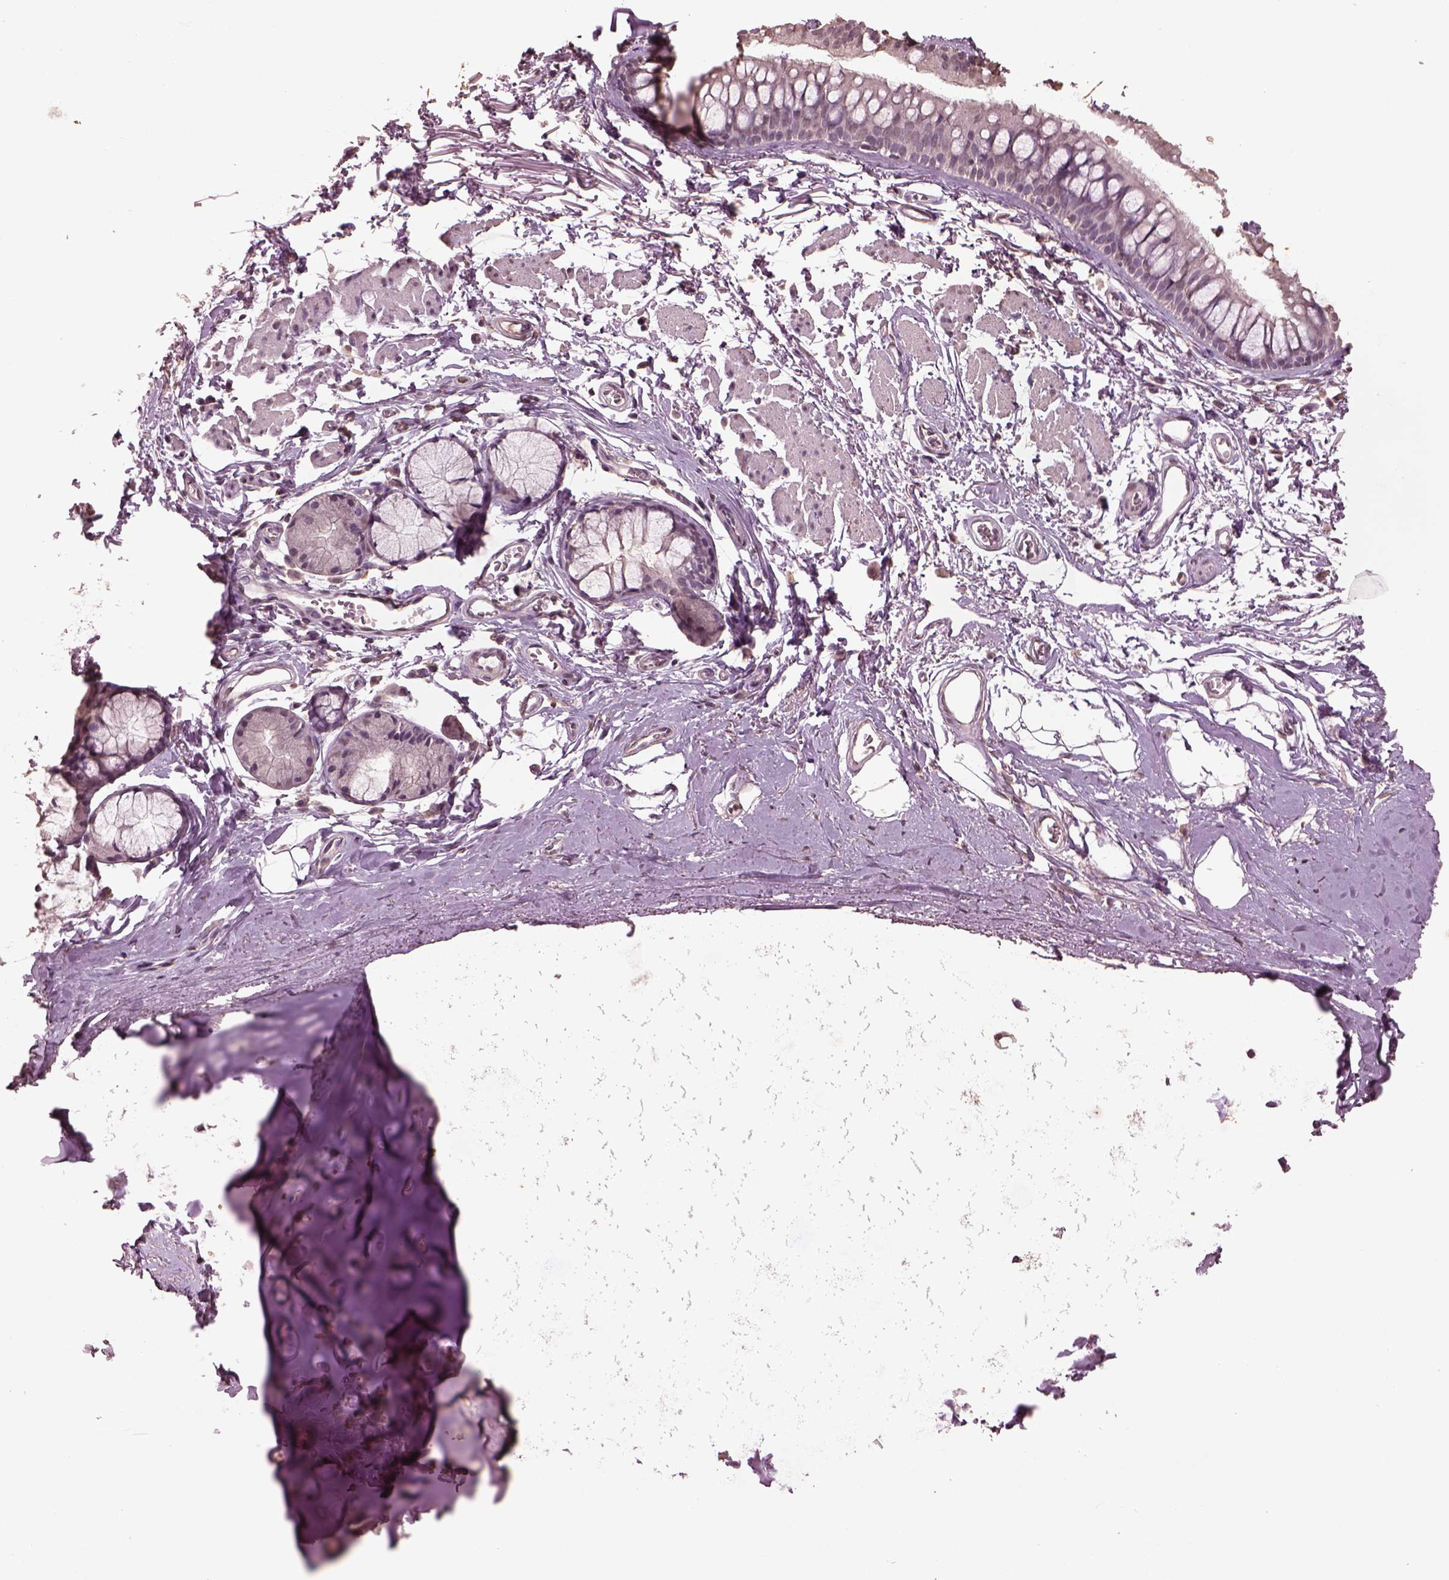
{"staining": {"intensity": "negative", "quantity": "none", "location": "none"}, "tissue": "soft tissue", "cell_type": "Chondrocytes", "image_type": "normal", "snomed": [{"axis": "morphology", "description": "Normal tissue, NOS"}, {"axis": "topography", "description": "Cartilage tissue"}, {"axis": "topography", "description": "Bronchus"}], "caption": "A high-resolution micrograph shows immunohistochemistry (IHC) staining of unremarkable soft tissue, which displays no significant positivity in chondrocytes.", "gene": "CPT1C", "patient": {"sex": "female", "age": 79}}